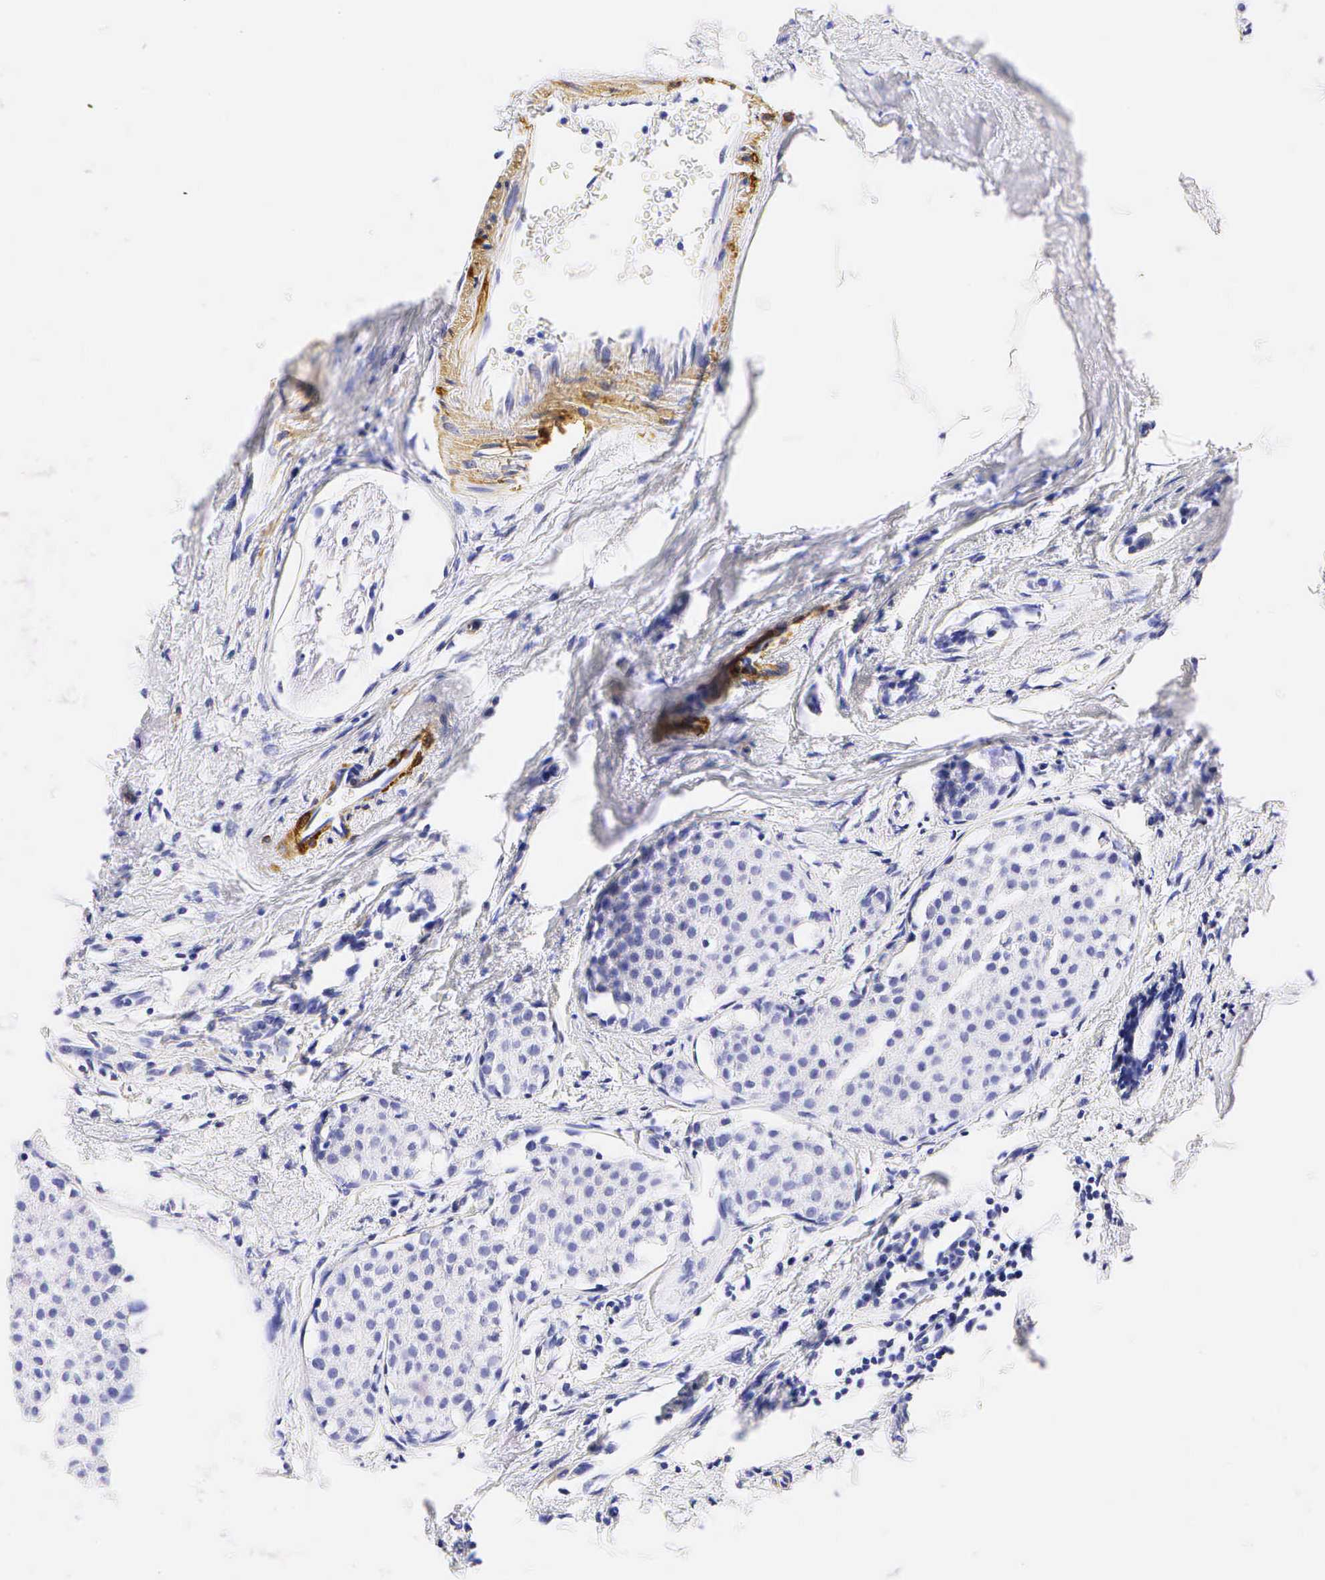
{"staining": {"intensity": "negative", "quantity": "none", "location": "none"}, "tissue": "breast cancer", "cell_type": "Tumor cells", "image_type": "cancer", "snomed": [{"axis": "morphology", "description": "Duct carcinoma"}, {"axis": "topography", "description": "Breast"}], "caption": "Immunohistochemistry (IHC) micrograph of breast cancer (invasive ductal carcinoma) stained for a protein (brown), which exhibits no positivity in tumor cells.", "gene": "CALD1", "patient": {"sex": "female", "age": 64}}